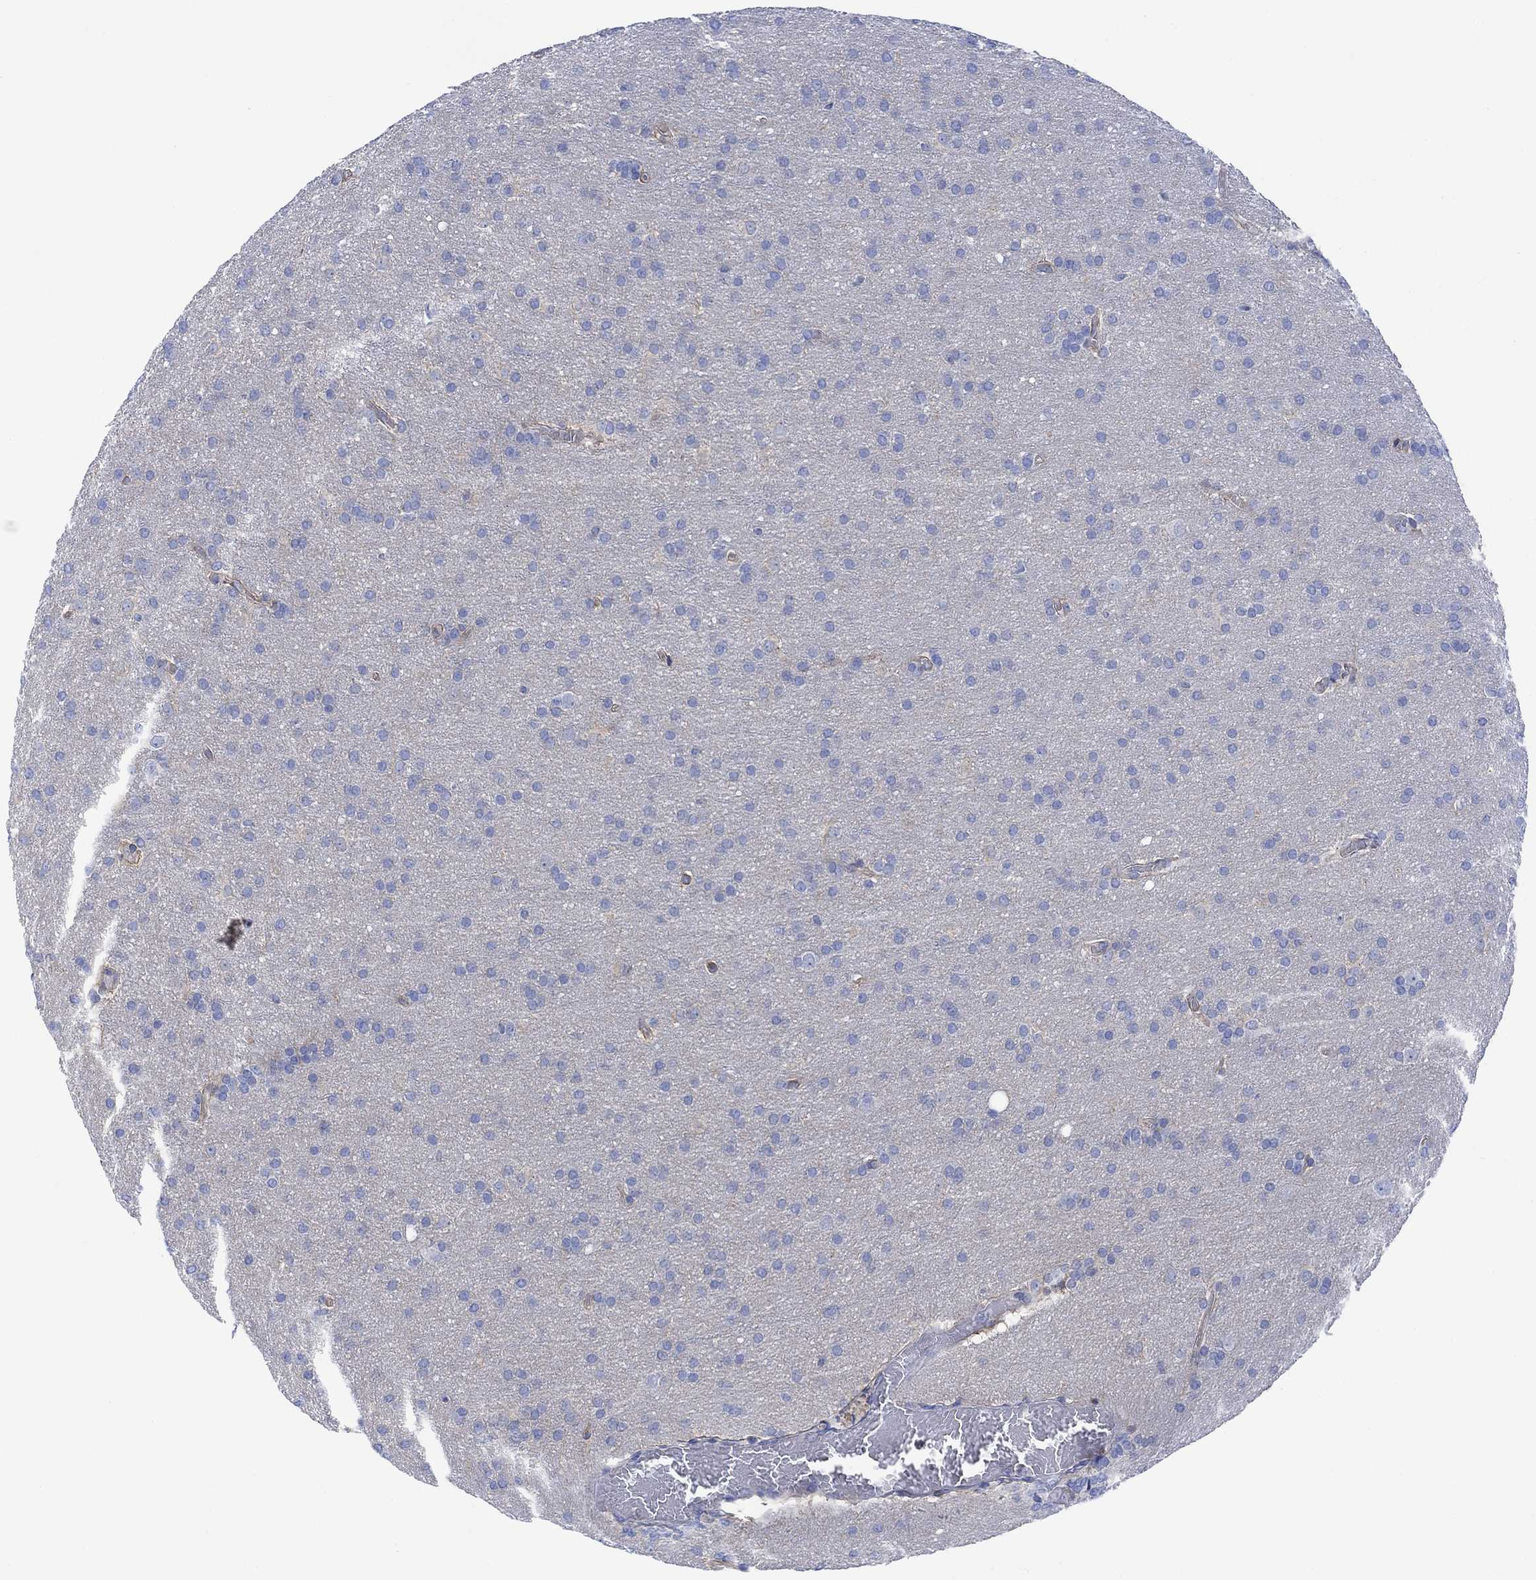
{"staining": {"intensity": "negative", "quantity": "none", "location": "none"}, "tissue": "glioma", "cell_type": "Tumor cells", "image_type": "cancer", "snomed": [{"axis": "morphology", "description": "Glioma, malignant, Low grade"}, {"axis": "topography", "description": "Brain"}], "caption": "DAB immunohistochemical staining of human malignant low-grade glioma exhibits no significant positivity in tumor cells. (DAB (3,3'-diaminobenzidine) immunohistochemistry with hematoxylin counter stain).", "gene": "GBP5", "patient": {"sex": "female", "age": 32}}